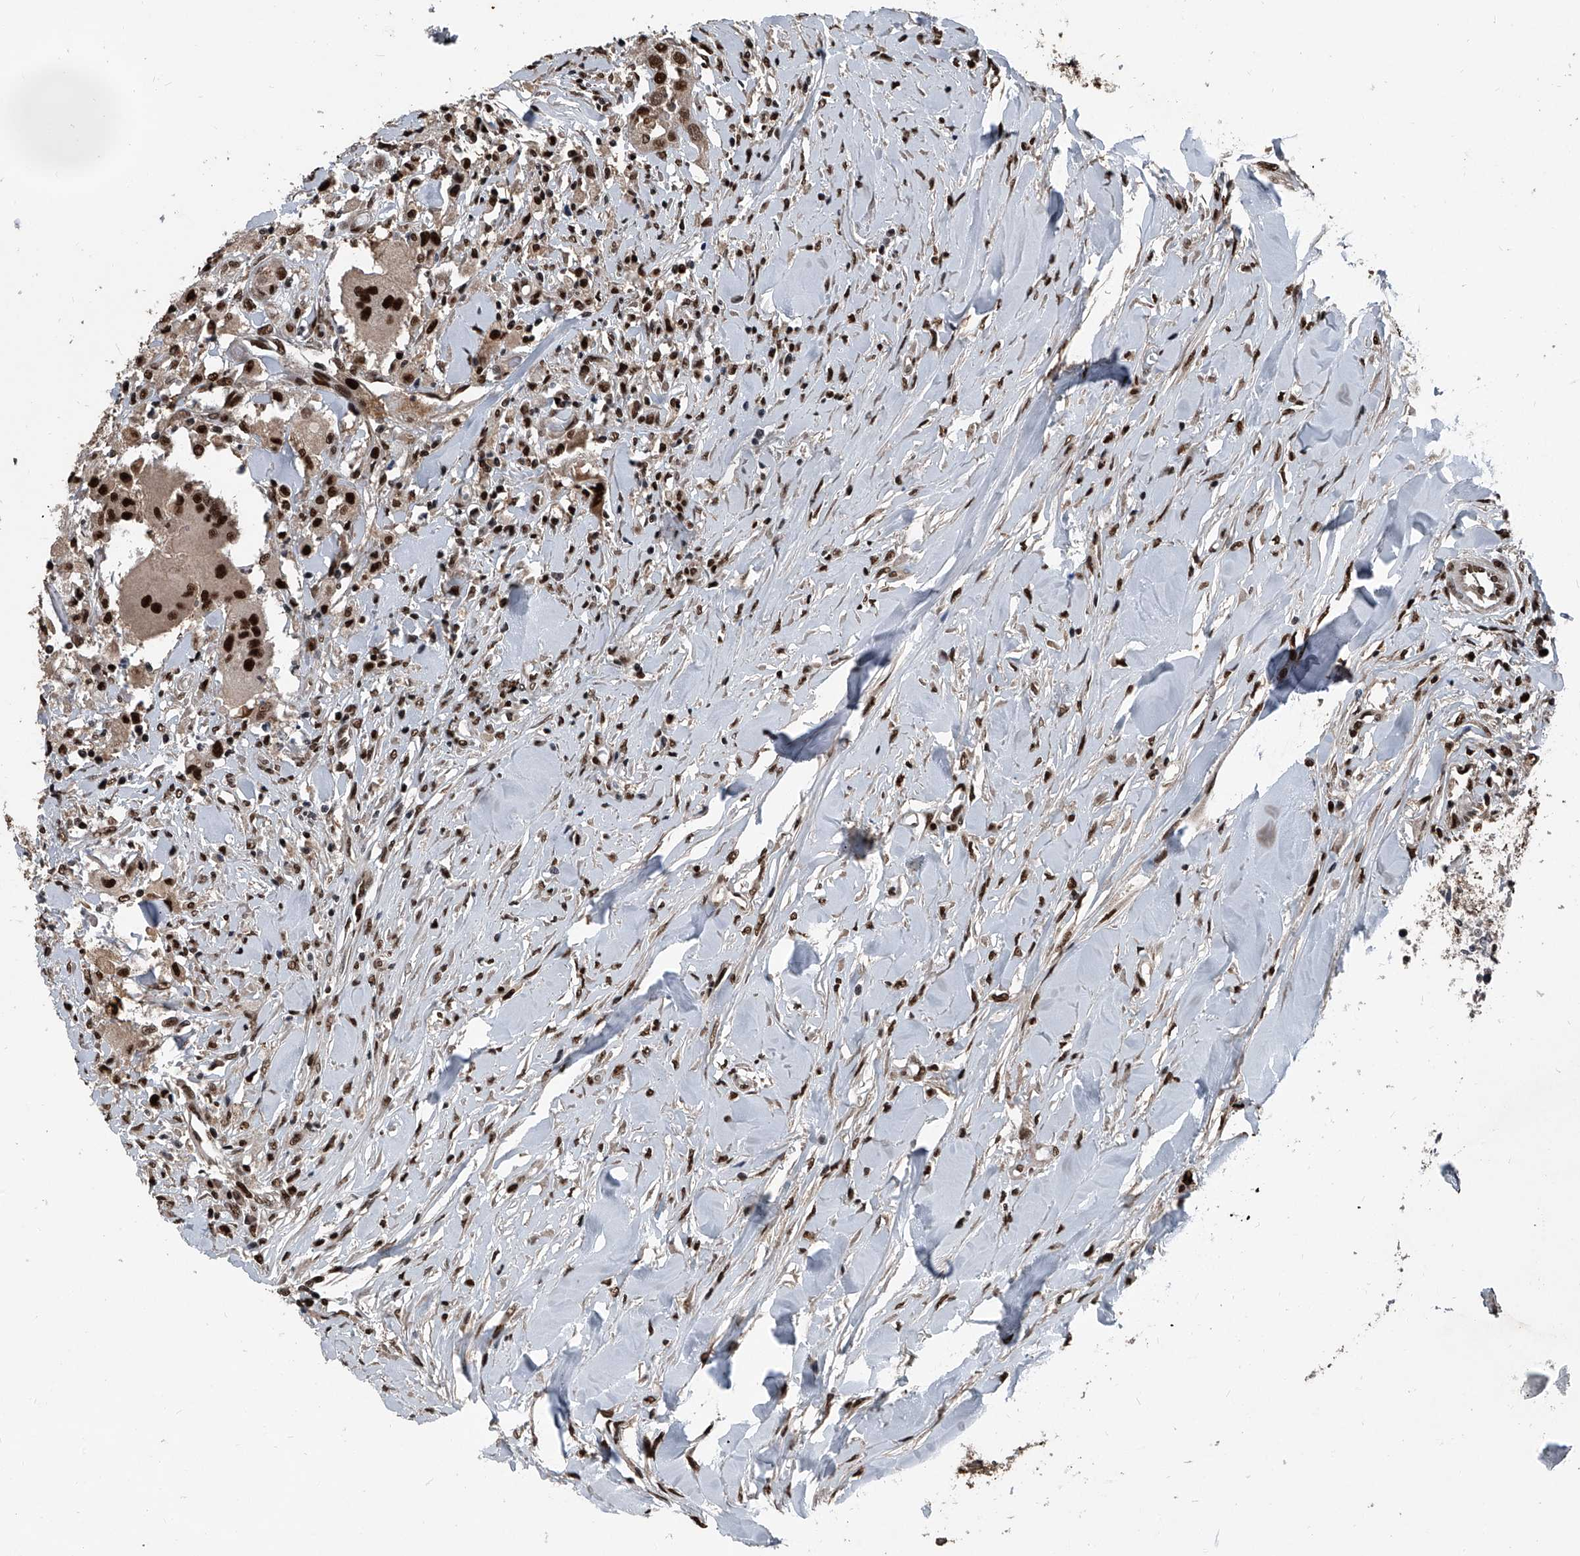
{"staining": {"intensity": "strong", "quantity": ">75%", "location": "nuclear"}, "tissue": "head and neck cancer", "cell_type": "Tumor cells", "image_type": "cancer", "snomed": [{"axis": "morphology", "description": "Normal tissue, NOS"}, {"axis": "morphology", "description": "Squamous cell carcinoma, NOS"}, {"axis": "topography", "description": "Skeletal muscle"}, {"axis": "topography", "description": "Head-Neck"}], "caption": "Squamous cell carcinoma (head and neck) stained with DAB (3,3'-diaminobenzidine) immunohistochemistry displays high levels of strong nuclear expression in approximately >75% of tumor cells.", "gene": "FKBP5", "patient": {"sex": "male", "age": 51}}